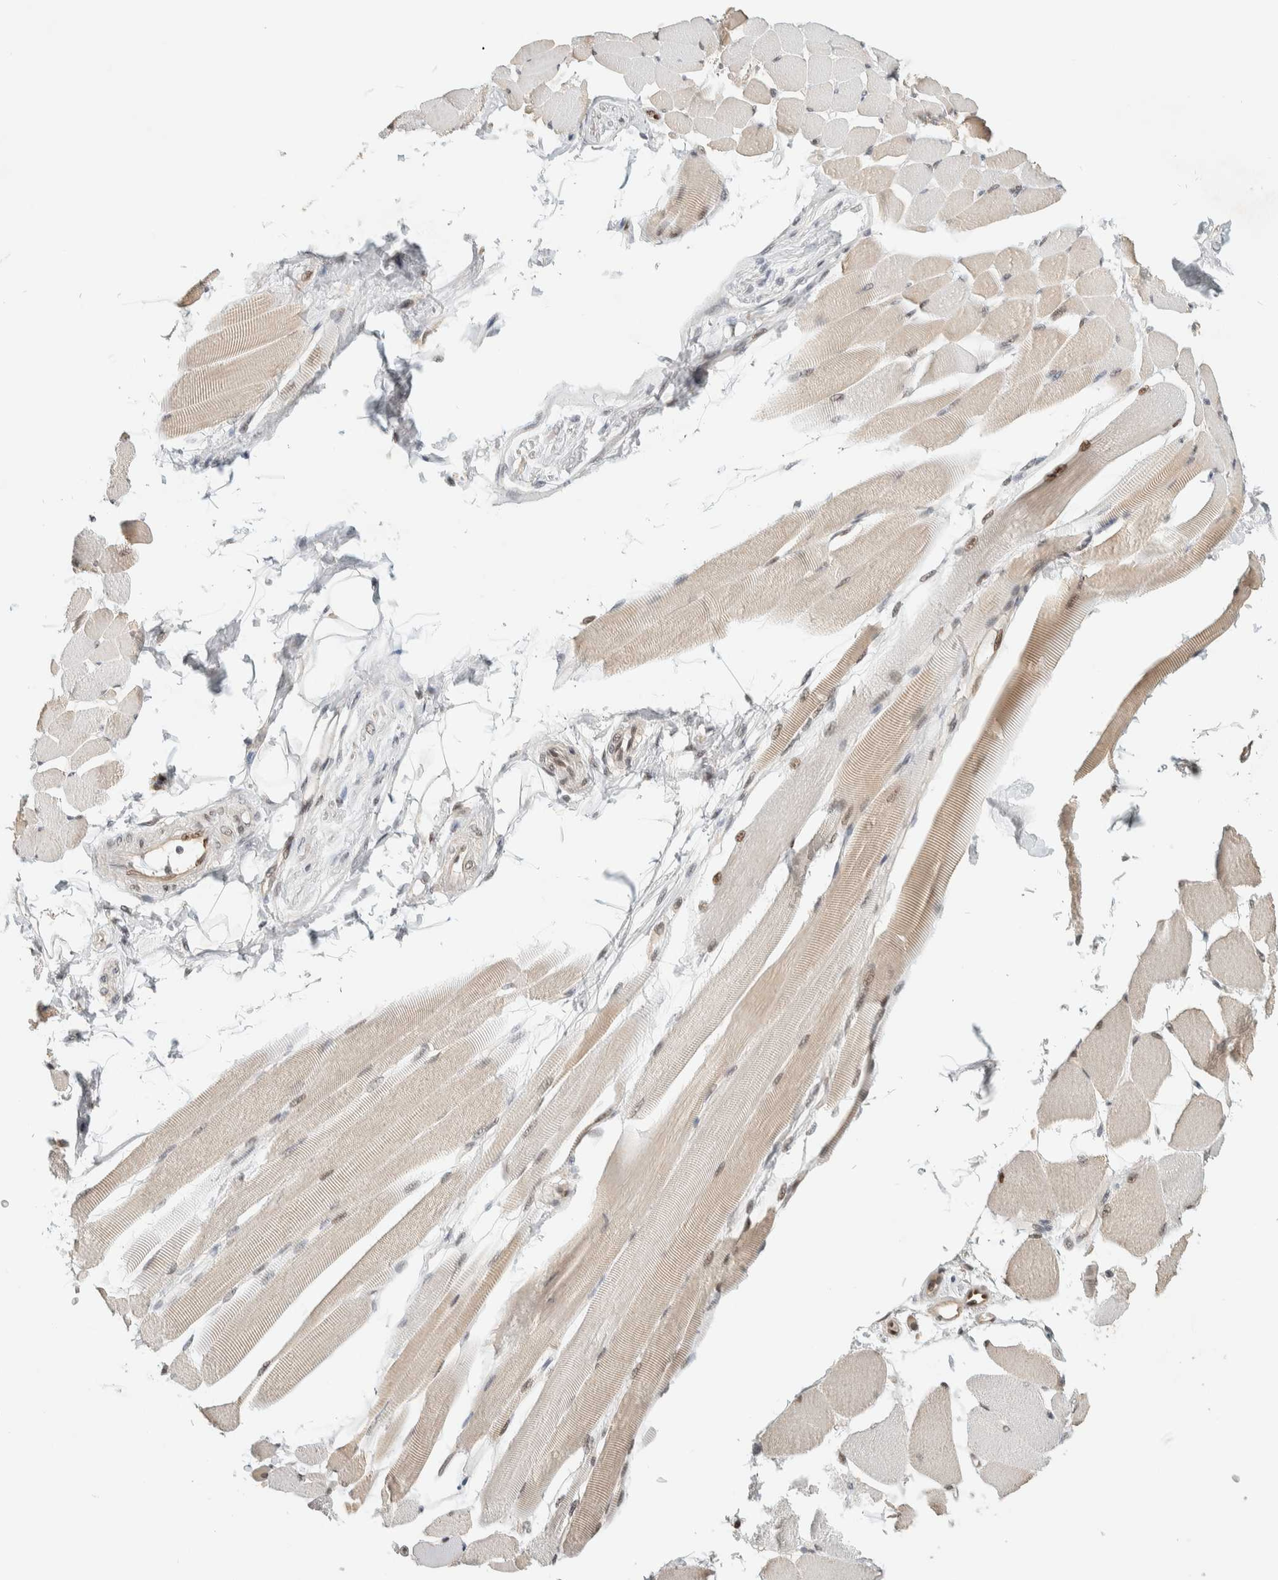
{"staining": {"intensity": "weak", "quantity": "25%-75%", "location": "cytoplasmic/membranous,nuclear"}, "tissue": "skeletal muscle", "cell_type": "Myocytes", "image_type": "normal", "snomed": [{"axis": "morphology", "description": "Normal tissue, NOS"}, {"axis": "topography", "description": "Skeletal muscle"}, {"axis": "topography", "description": "Peripheral nerve tissue"}], "caption": "DAB (3,3'-diaminobenzidine) immunohistochemical staining of unremarkable skeletal muscle demonstrates weak cytoplasmic/membranous,nuclear protein positivity in about 25%-75% of myocytes.", "gene": "PUS7", "patient": {"sex": "female", "age": 84}}